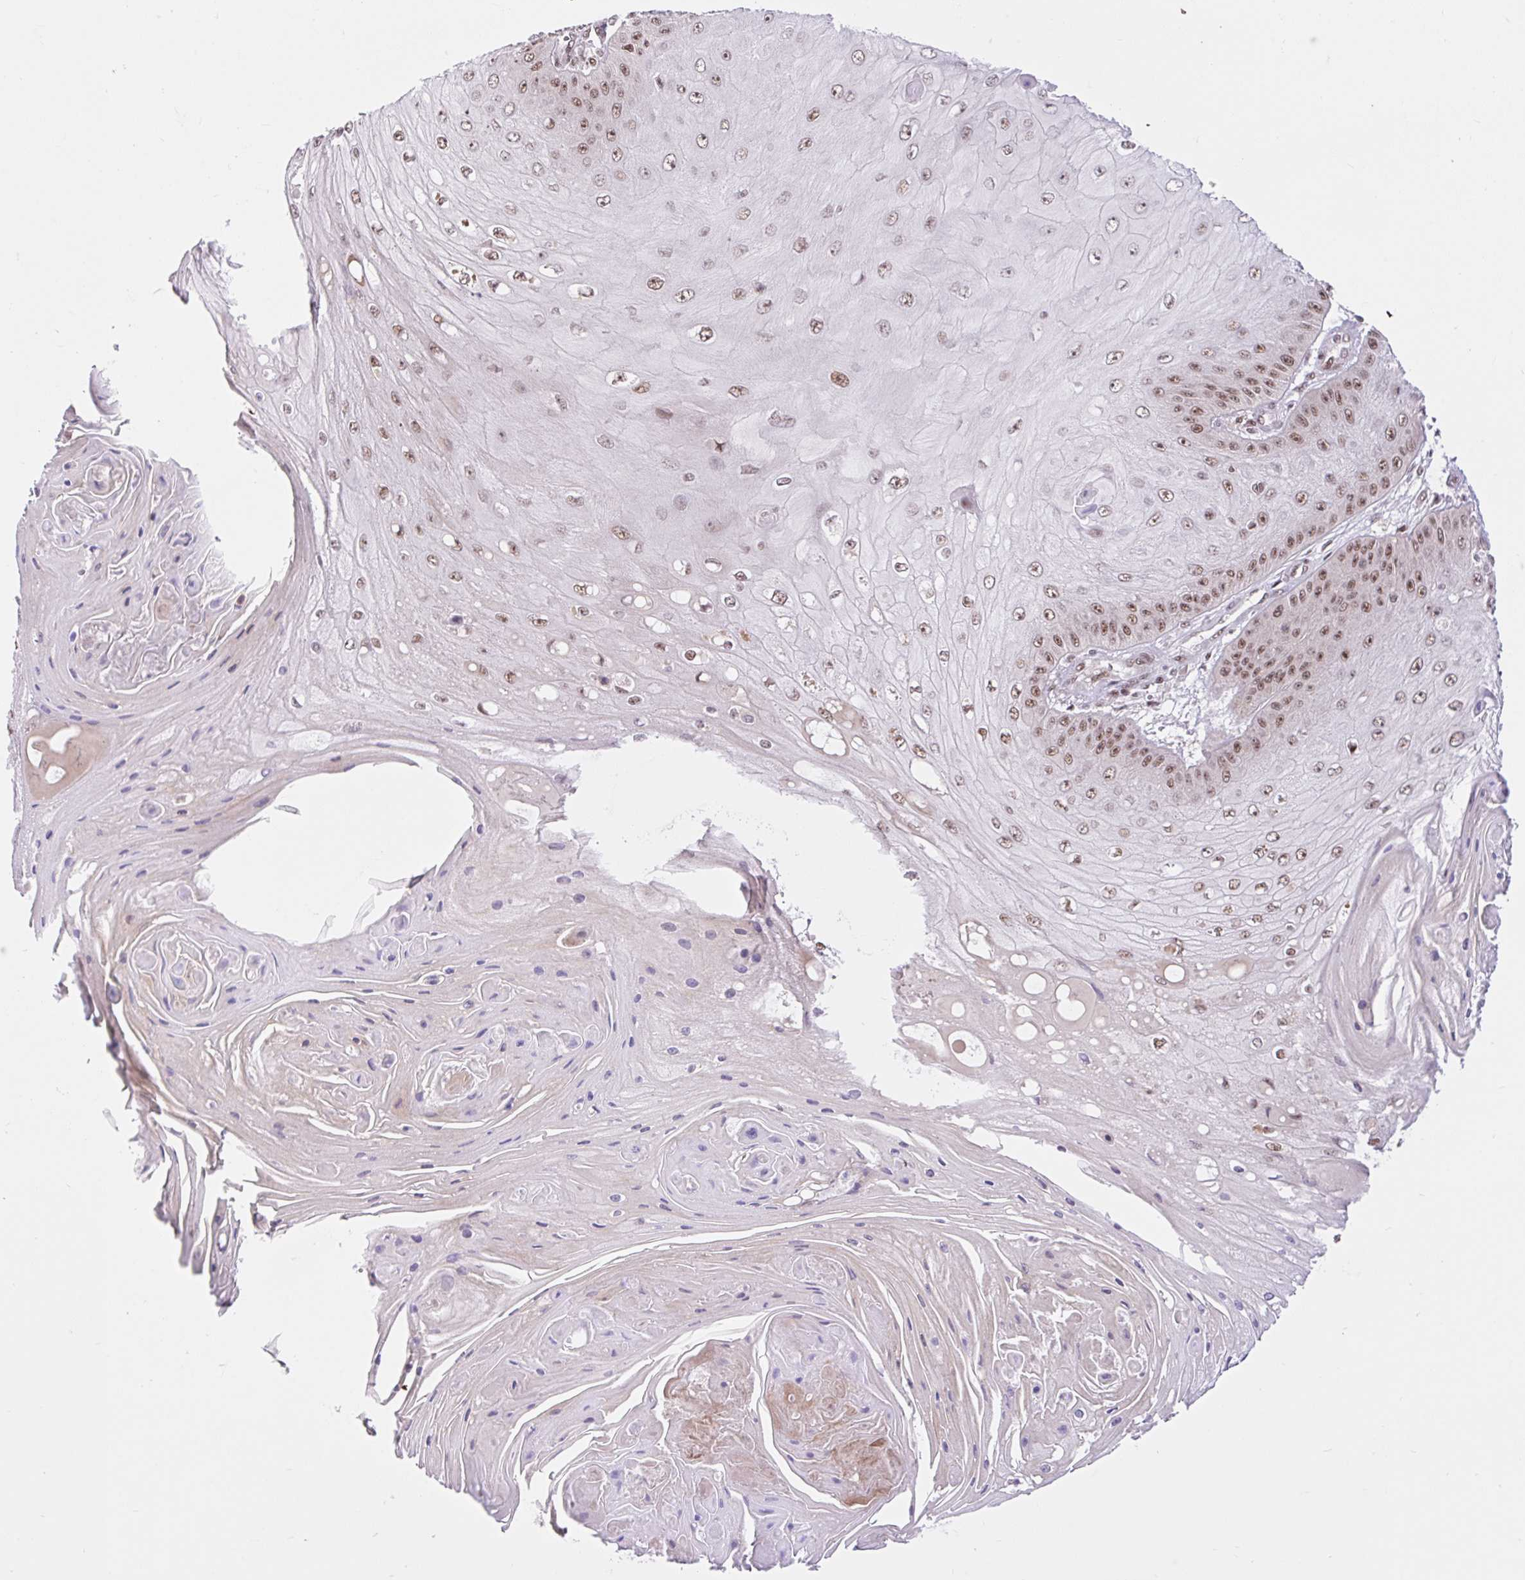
{"staining": {"intensity": "moderate", "quantity": "25%-75%", "location": "nuclear"}, "tissue": "skin cancer", "cell_type": "Tumor cells", "image_type": "cancer", "snomed": [{"axis": "morphology", "description": "Squamous cell carcinoma, NOS"}, {"axis": "topography", "description": "Skin"}], "caption": "A micrograph of human skin squamous cell carcinoma stained for a protein exhibits moderate nuclear brown staining in tumor cells.", "gene": "CCDC12", "patient": {"sex": "male", "age": 70}}